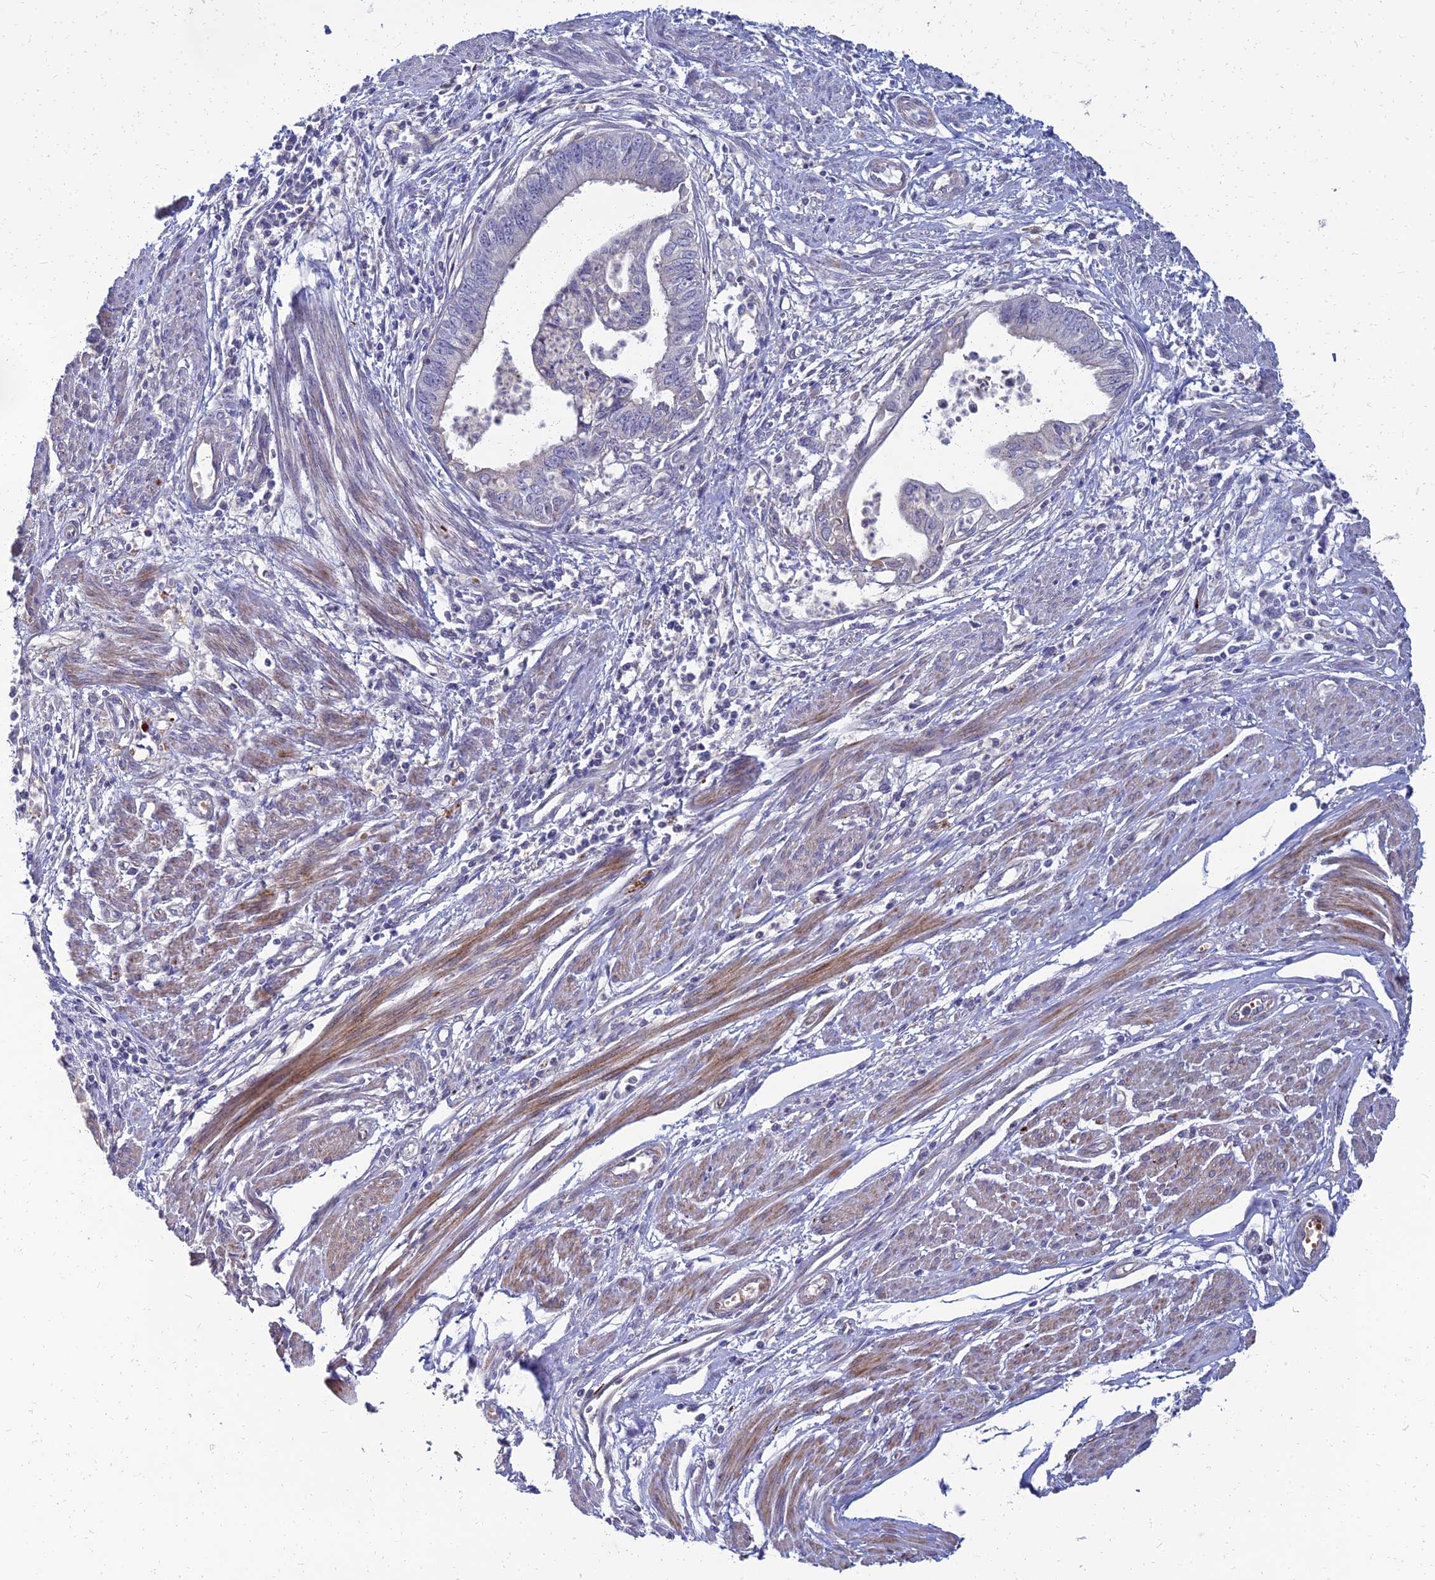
{"staining": {"intensity": "negative", "quantity": "none", "location": "none"}, "tissue": "endometrial cancer", "cell_type": "Tumor cells", "image_type": "cancer", "snomed": [{"axis": "morphology", "description": "Adenocarcinoma, NOS"}, {"axis": "topography", "description": "Endometrium"}], "caption": "Immunohistochemistry (IHC) histopathology image of neoplastic tissue: adenocarcinoma (endometrial) stained with DAB reveals no significant protein staining in tumor cells.", "gene": "NPY", "patient": {"sex": "female", "age": 73}}